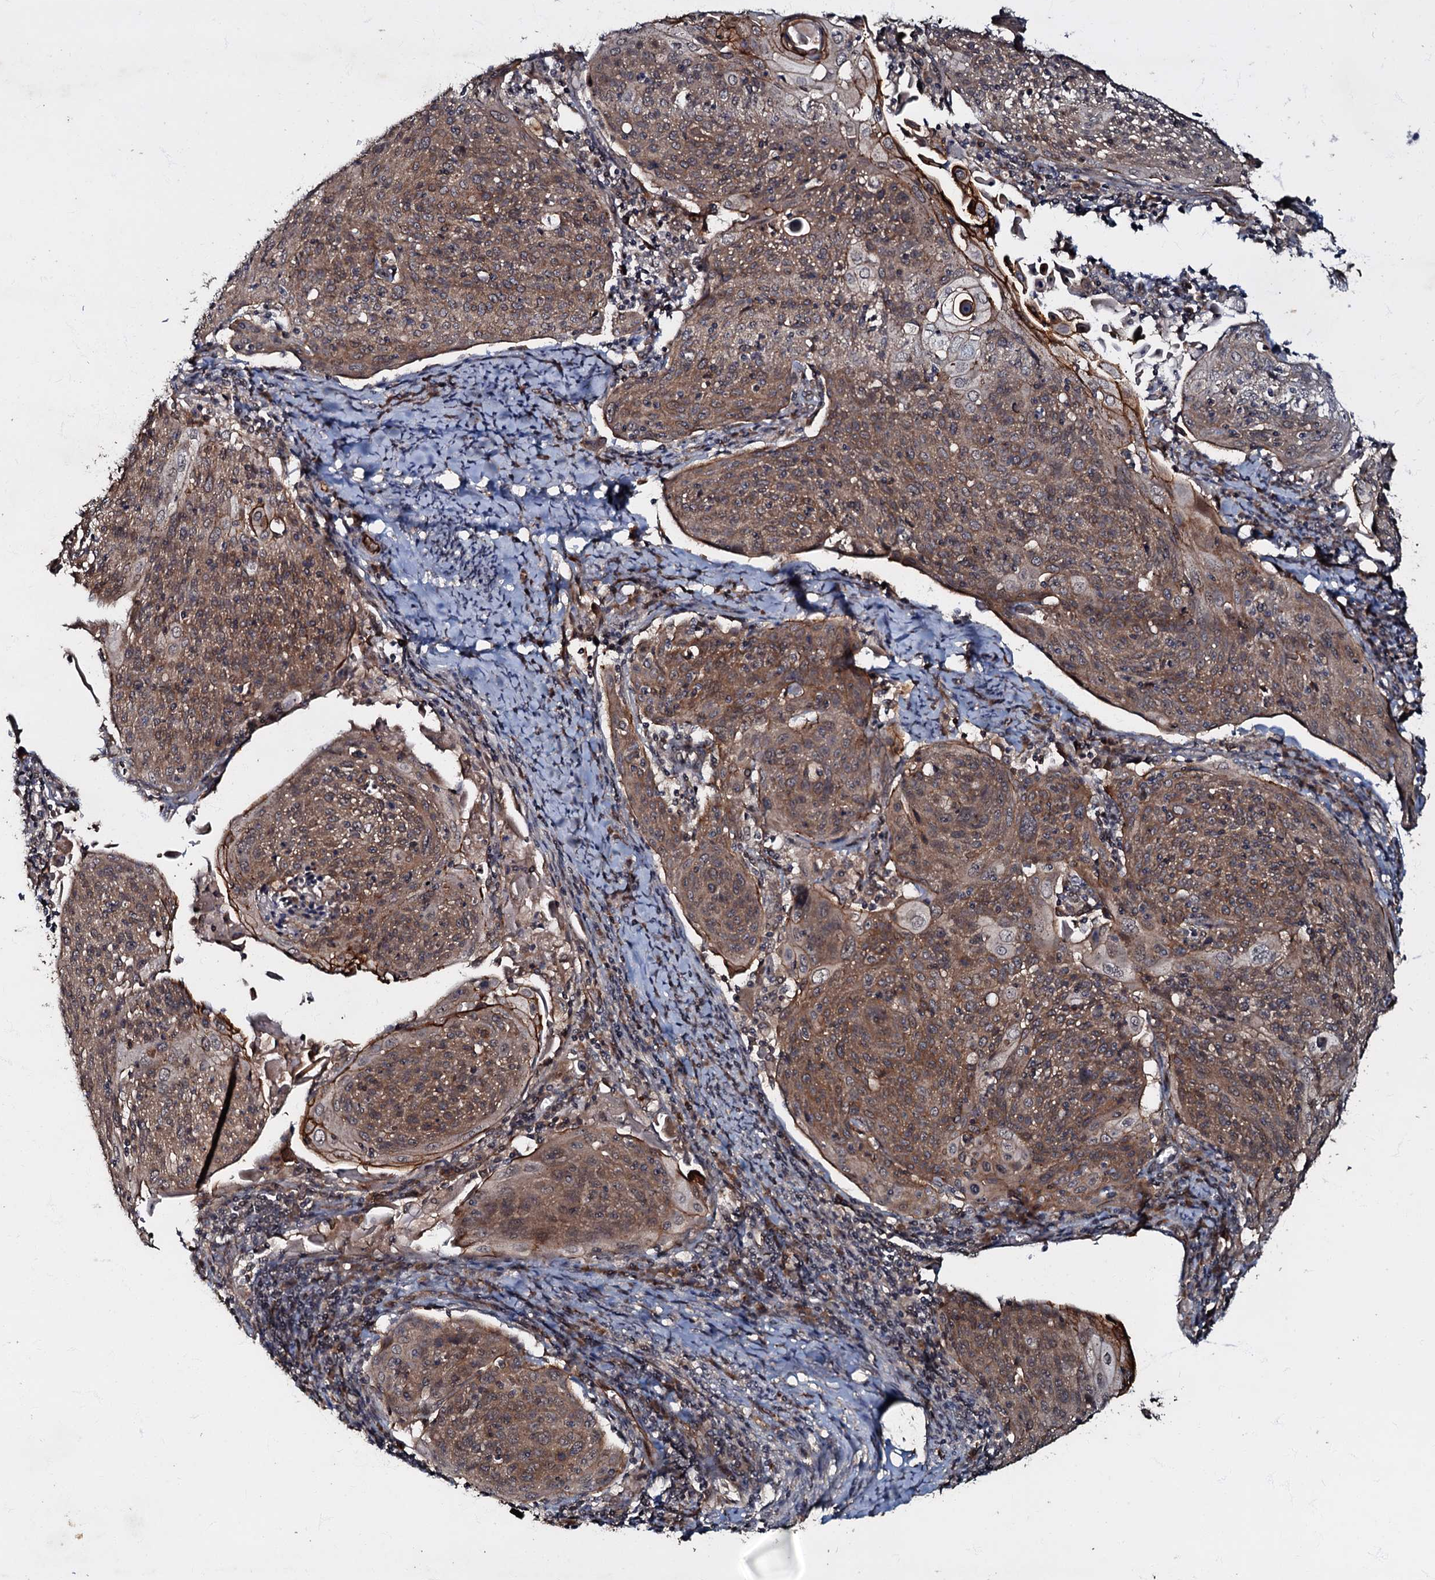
{"staining": {"intensity": "moderate", "quantity": ">75%", "location": "cytoplasmic/membranous"}, "tissue": "cervical cancer", "cell_type": "Tumor cells", "image_type": "cancer", "snomed": [{"axis": "morphology", "description": "Squamous cell carcinoma, NOS"}, {"axis": "topography", "description": "Cervix"}], "caption": "Immunohistochemical staining of human cervical cancer demonstrates medium levels of moderate cytoplasmic/membranous positivity in about >75% of tumor cells.", "gene": "MANSC4", "patient": {"sex": "female", "age": 67}}